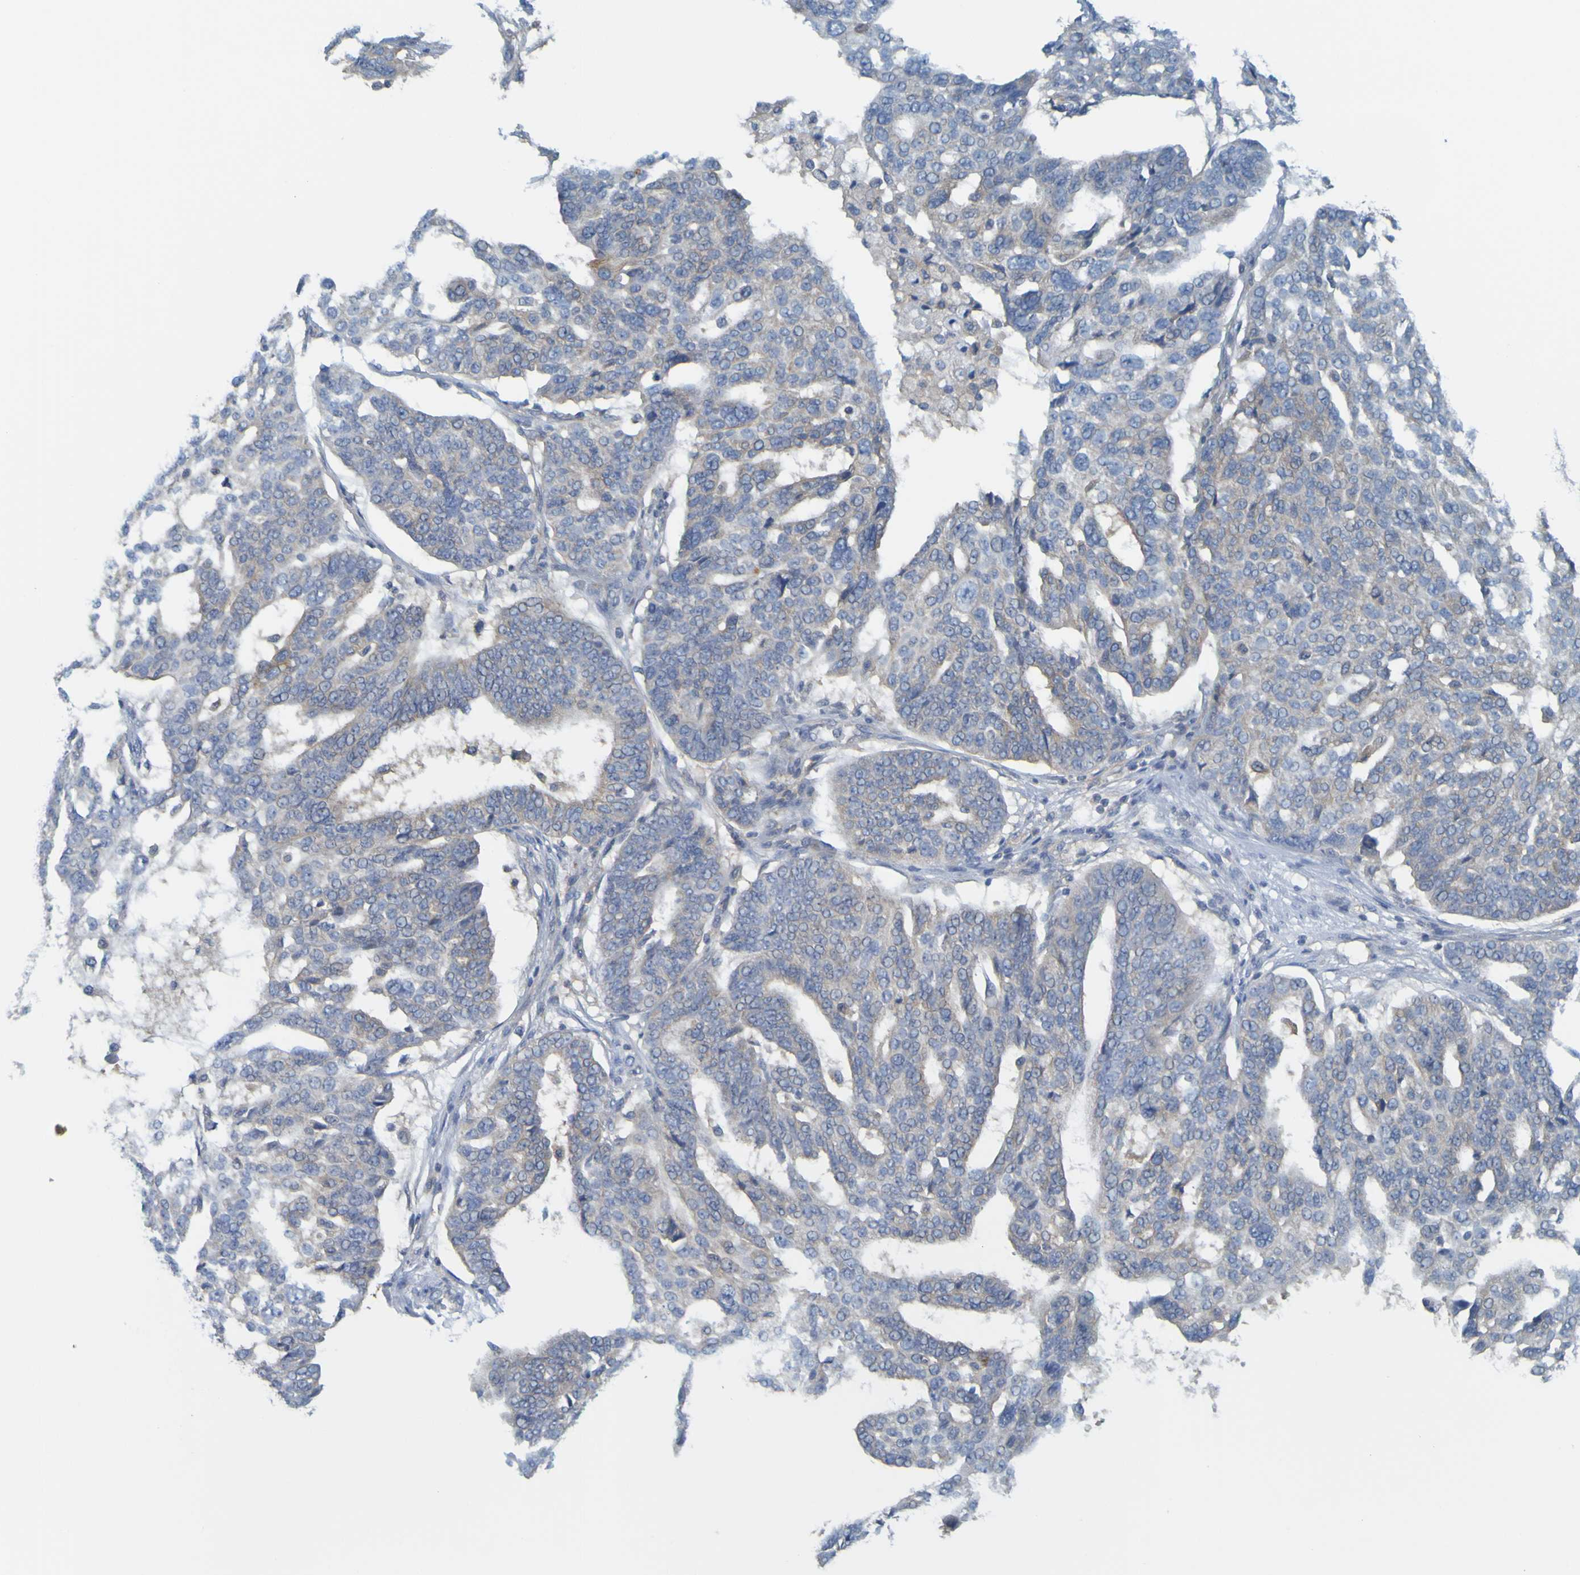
{"staining": {"intensity": "weak", "quantity": "<25%", "location": "cytoplasmic/membranous"}, "tissue": "ovarian cancer", "cell_type": "Tumor cells", "image_type": "cancer", "snomed": [{"axis": "morphology", "description": "Cystadenocarcinoma, serous, NOS"}, {"axis": "topography", "description": "Ovary"}], "caption": "Immunohistochemistry (IHC) micrograph of neoplastic tissue: ovarian cancer (serous cystadenocarcinoma) stained with DAB exhibits no significant protein expression in tumor cells. (Brightfield microscopy of DAB (3,3'-diaminobenzidine) IHC at high magnification).", "gene": "APPL1", "patient": {"sex": "female", "age": 59}}